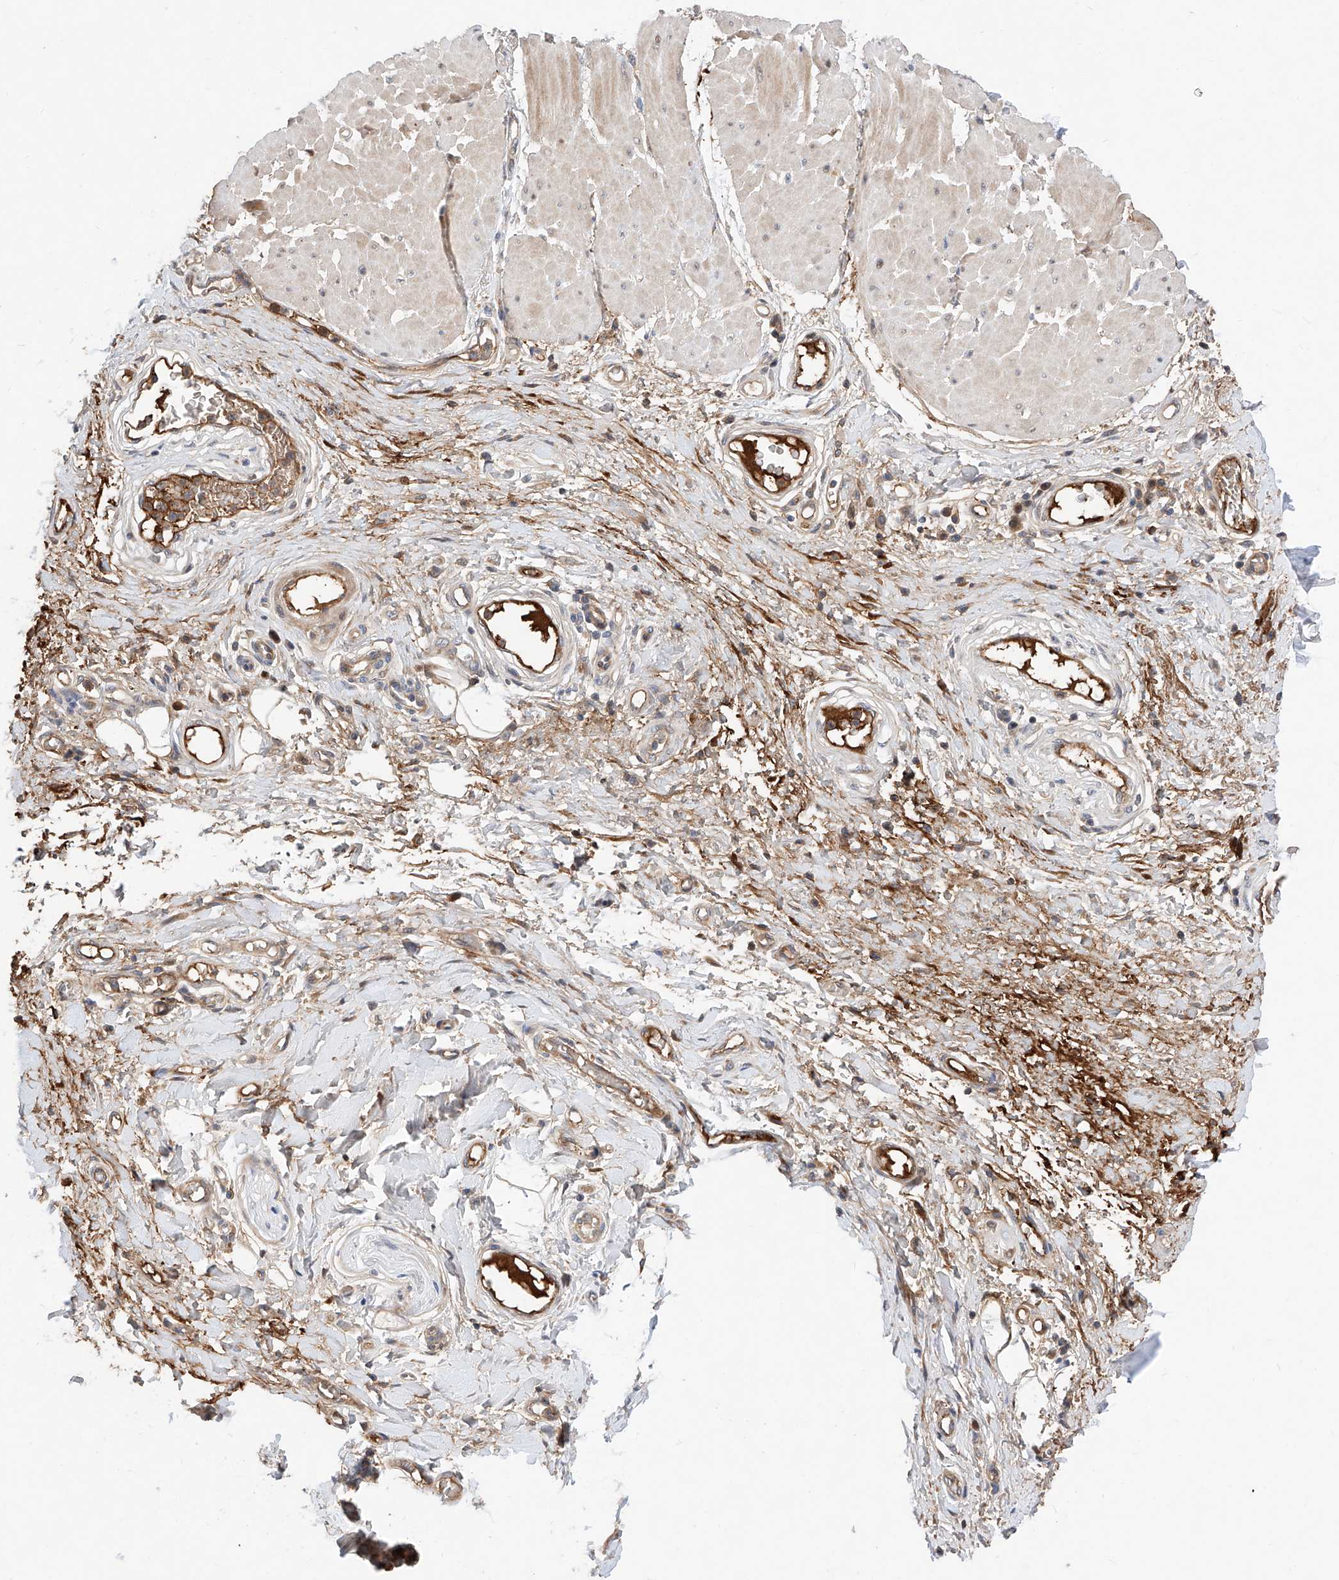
{"staining": {"intensity": "moderate", "quantity": ">75%", "location": "cytoplasmic/membranous"}, "tissue": "adipose tissue", "cell_type": "Adipocytes", "image_type": "normal", "snomed": [{"axis": "morphology", "description": "Normal tissue, NOS"}, {"axis": "morphology", "description": "Adenocarcinoma, NOS"}, {"axis": "topography", "description": "Esophagus"}, {"axis": "topography", "description": "Stomach, upper"}, {"axis": "topography", "description": "Peripheral nerve tissue"}], "caption": "Immunohistochemistry (DAB (3,3'-diaminobenzidine)) staining of unremarkable human adipose tissue shows moderate cytoplasmic/membranous protein staining in approximately >75% of adipocytes.", "gene": "FUCA2", "patient": {"sex": "male", "age": 62}}